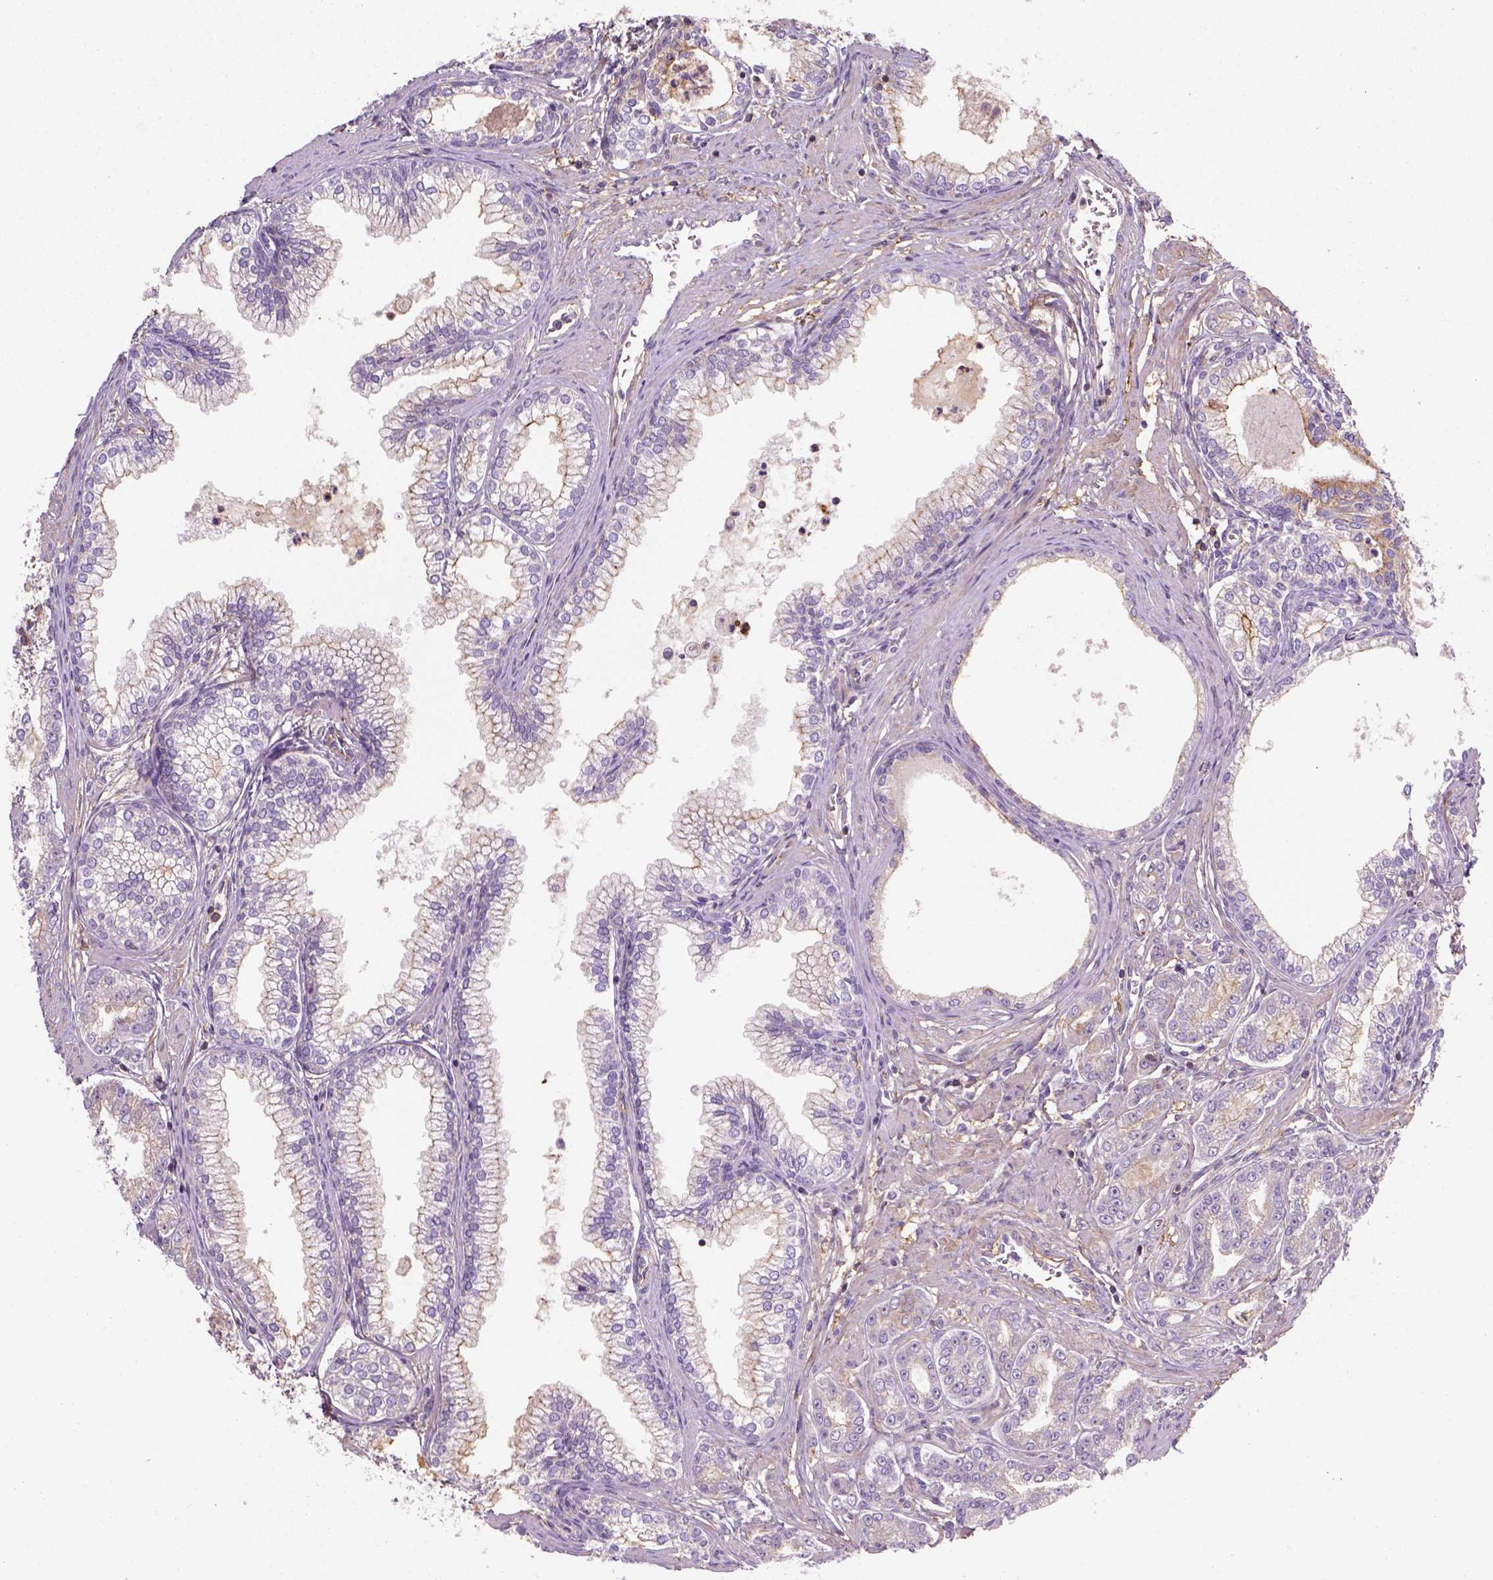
{"staining": {"intensity": "weak", "quantity": ">75%", "location": "cytoplasmic/membranous"}, "tissue": "prostate cancer", "cell_type": "Tumor cells", "image_type": "cancer", "snomed": [{"axis": "morphology", "description": "Adenocarcinoma, NOS"}, {"axis": "topography", "description": "Prostate"}], "caption": "Immunohistochemical staining of prostate cancer (adenocarcinoma) displays low levels of weak cytoplasmic/membranous positivity in about >75% of tumor cells.", "gene": "GPRC5D", "patient": {"sex": "male", "age": 71}}